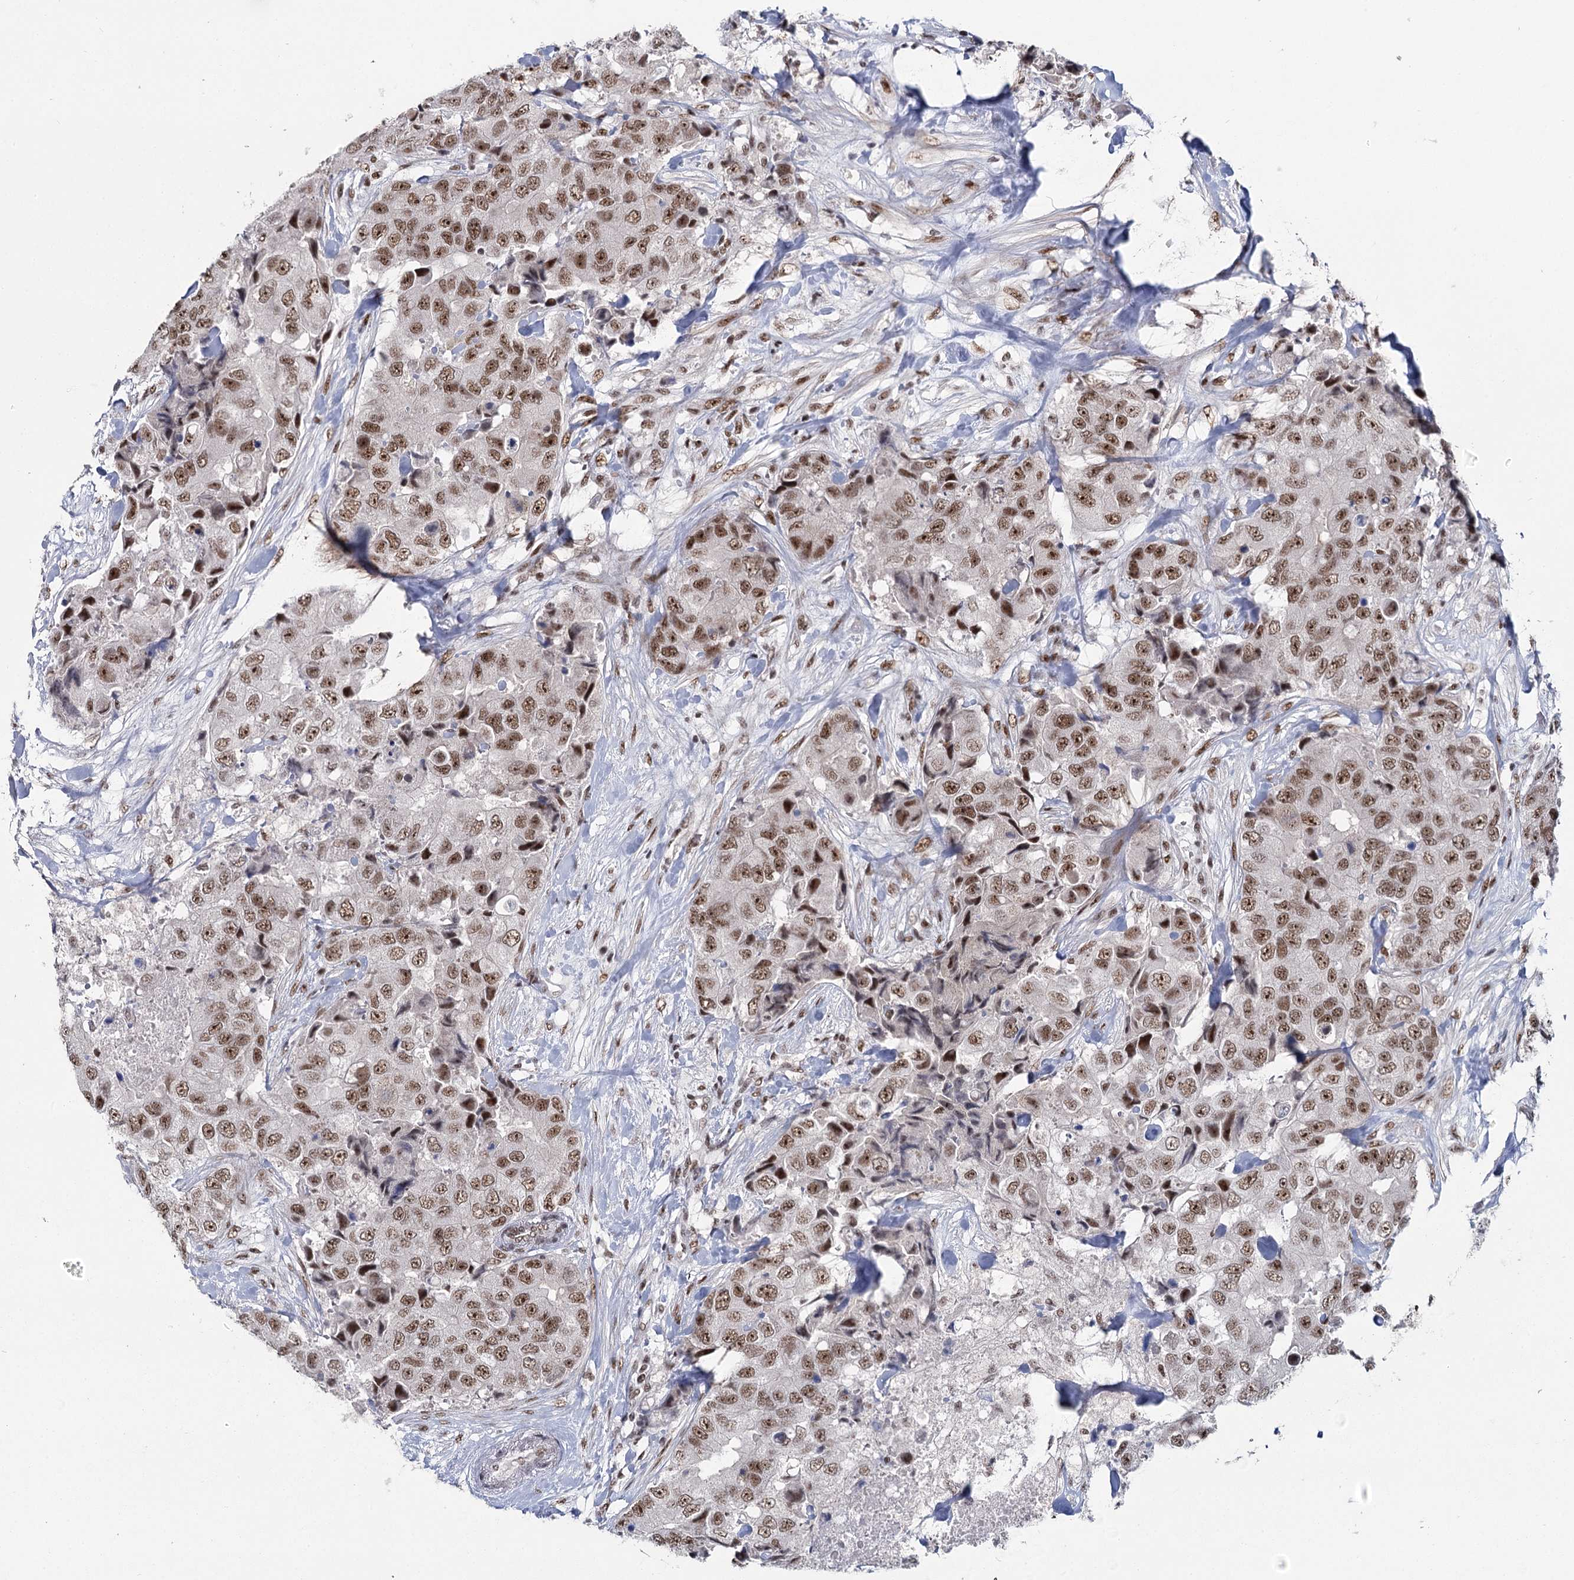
{"staining": {"intensity": "moderate", "quantity": ">75%", "location": "nuclear"}, "tissue": "breast cancer", "cell_type": "Tumor cells", "image_type": "cancer", "snomed": [{"axis": "morphology", "description": "Duct carcinoma"}, {"axis": "topography", "description": "Breast"}], "caption": "A medium amount of moderate nuclear expression is appreciated in approximately >75% of tumor cells in intraductal carcinoma (breast) tissue.", "gene": "SCAF8", "patient": {"sex": "female", "age": 62}}